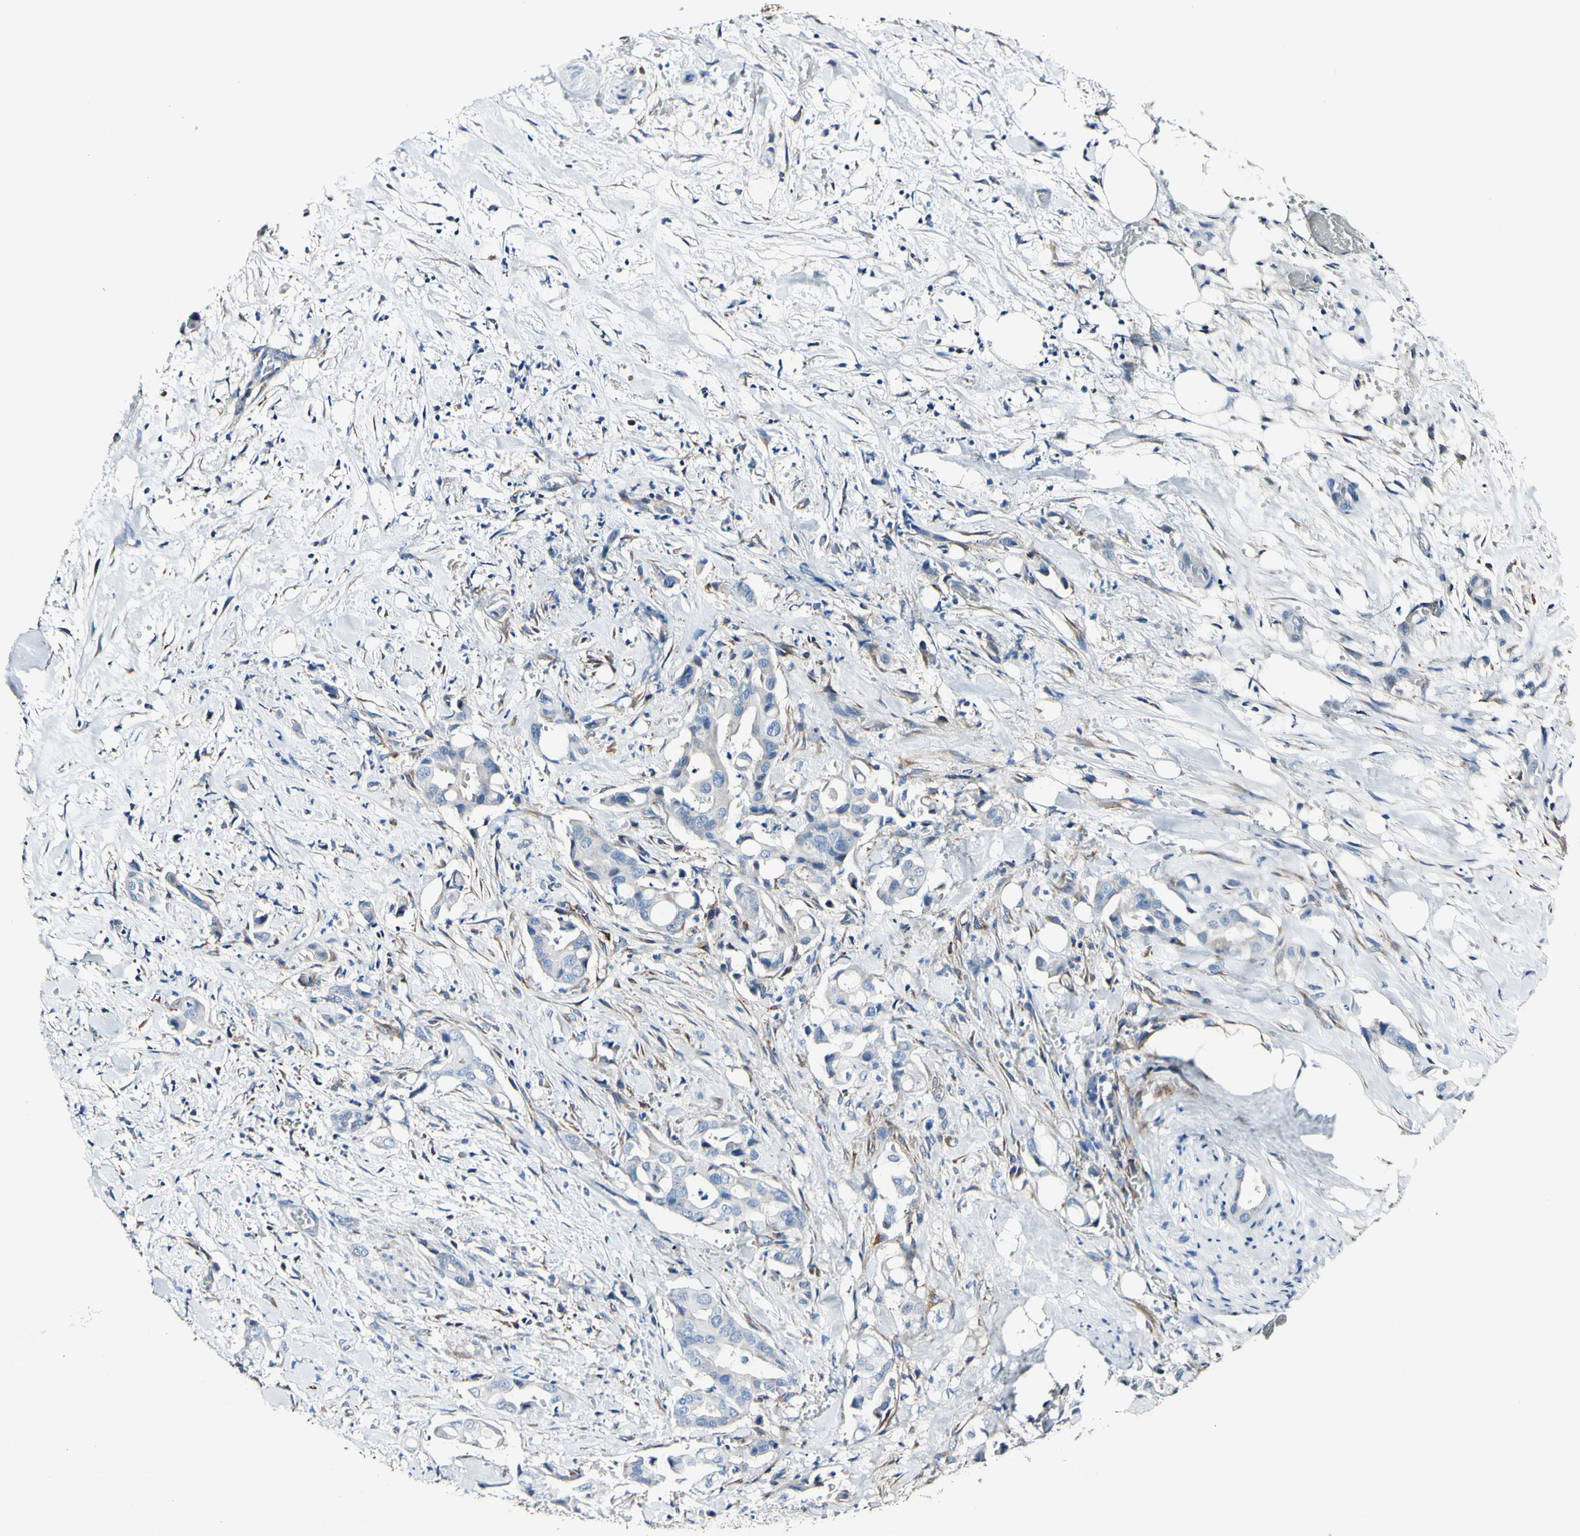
{"staining": {"intensity": "negative", "quantity": "none", "location": "none"}, "tissue": "liver cancer", "cell_type": "Tumor cells", "image_type": "cancer", "snomed": [{"axis": "morphology", "description": "Cholangiocarcinoma"}, {"axis": "topography", "description": "Liver"}], "caption": "DAB (3,3'-diaminobenzidine) immunohistochemical staining of human liver cholangiocarcinoma exhibits no significant staining in tumor cells. (DAB (3,3'-diaminobenzidine) immunohistochemistry visualized using brightfield microscopy, high magnification).", "gene": "COL6A3", "patient": {"sex": "female", "age": 68}}